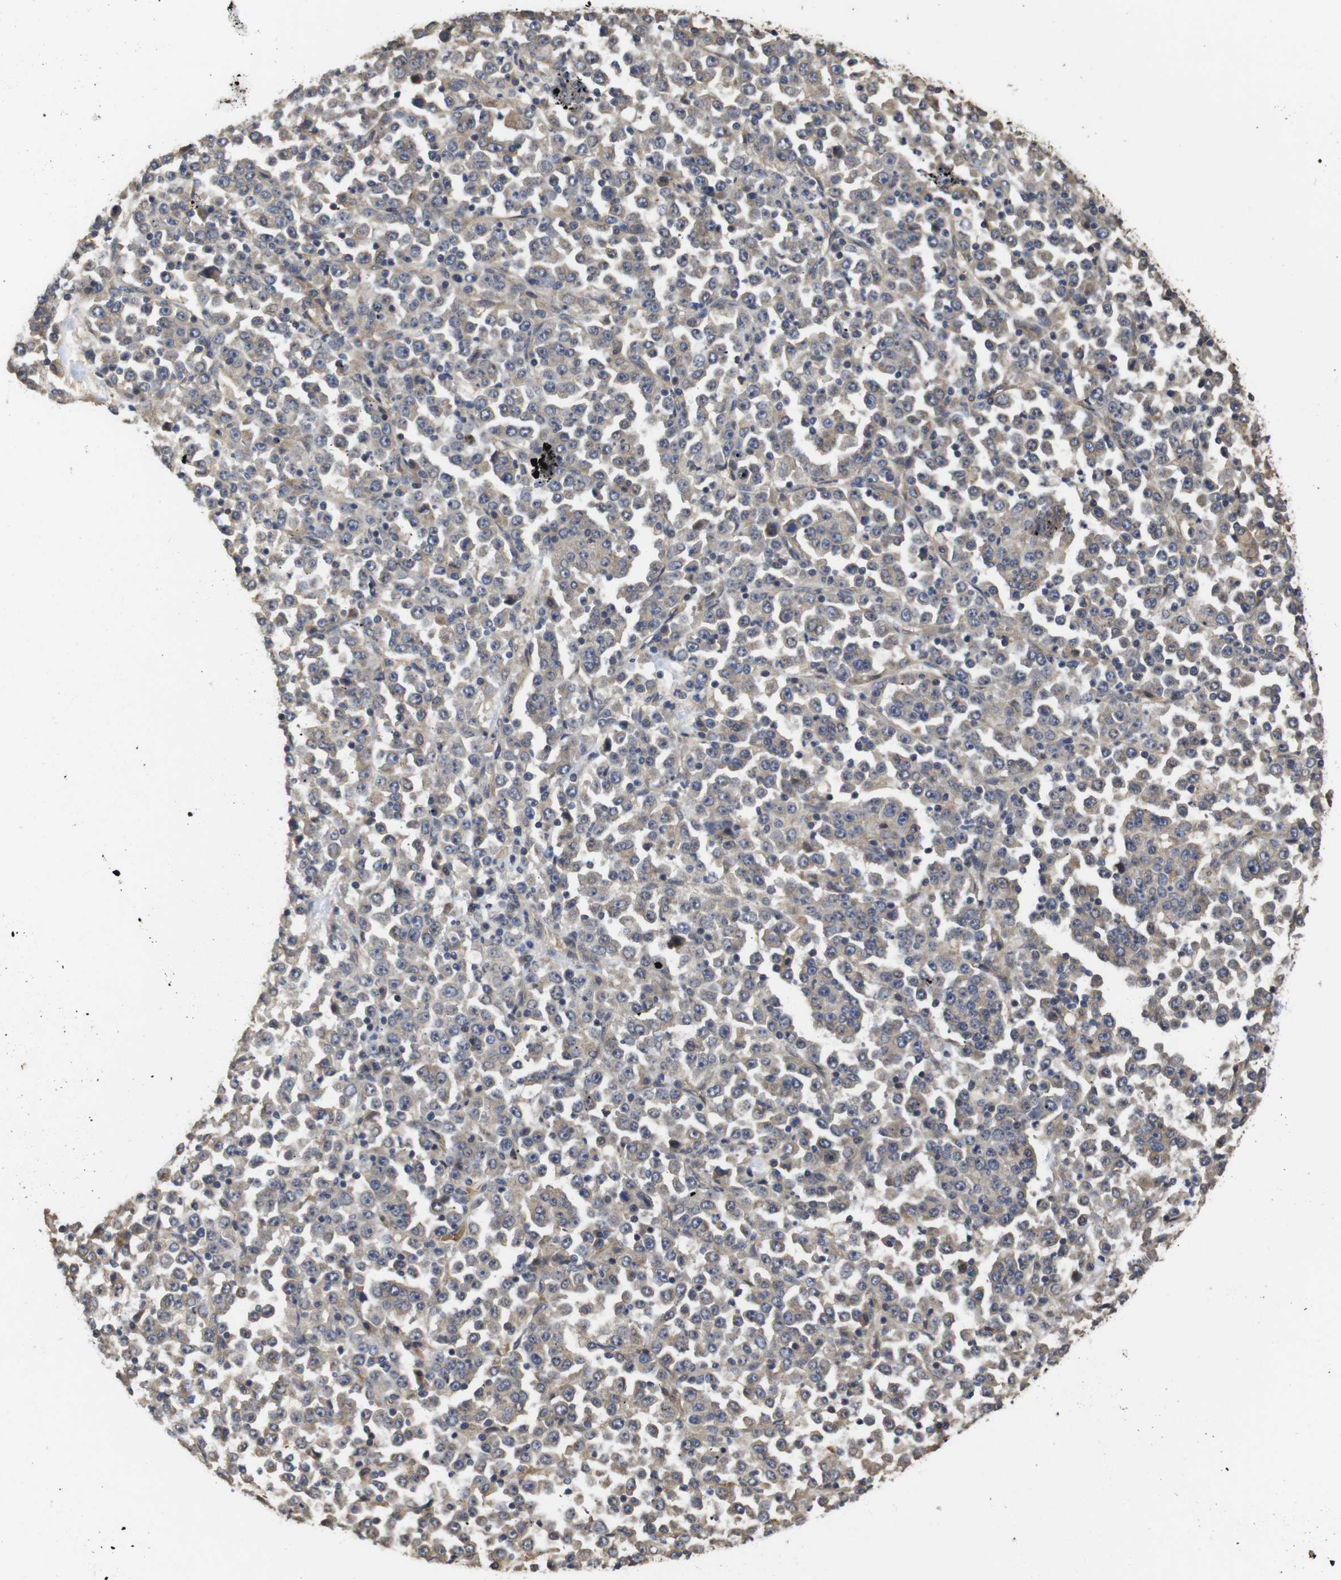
{"staining": {"intensity": "weak", "quantity": "<25%", "location": "cytoplasmic/membranous"}, "tissue": "stomach cancer", "cell_type": "Tumor cells", "image_type": "cancer", "snomed": [{"axis": "morphology", "description": "Normal tissue, NOS"}, {"axis": "morphology", "description": "Adenocarcinoma, NOS"}, {"axis": "topography", "description": "Stomach, upper"}, {"axis": "topography", "description": "Stomach"}], "caption": "Photomicrograph shows no protein staining in tumor cells of stomach cancer tissue.", "gene": "PTPN14", "patient": {"sex": "male", "age": 59}}